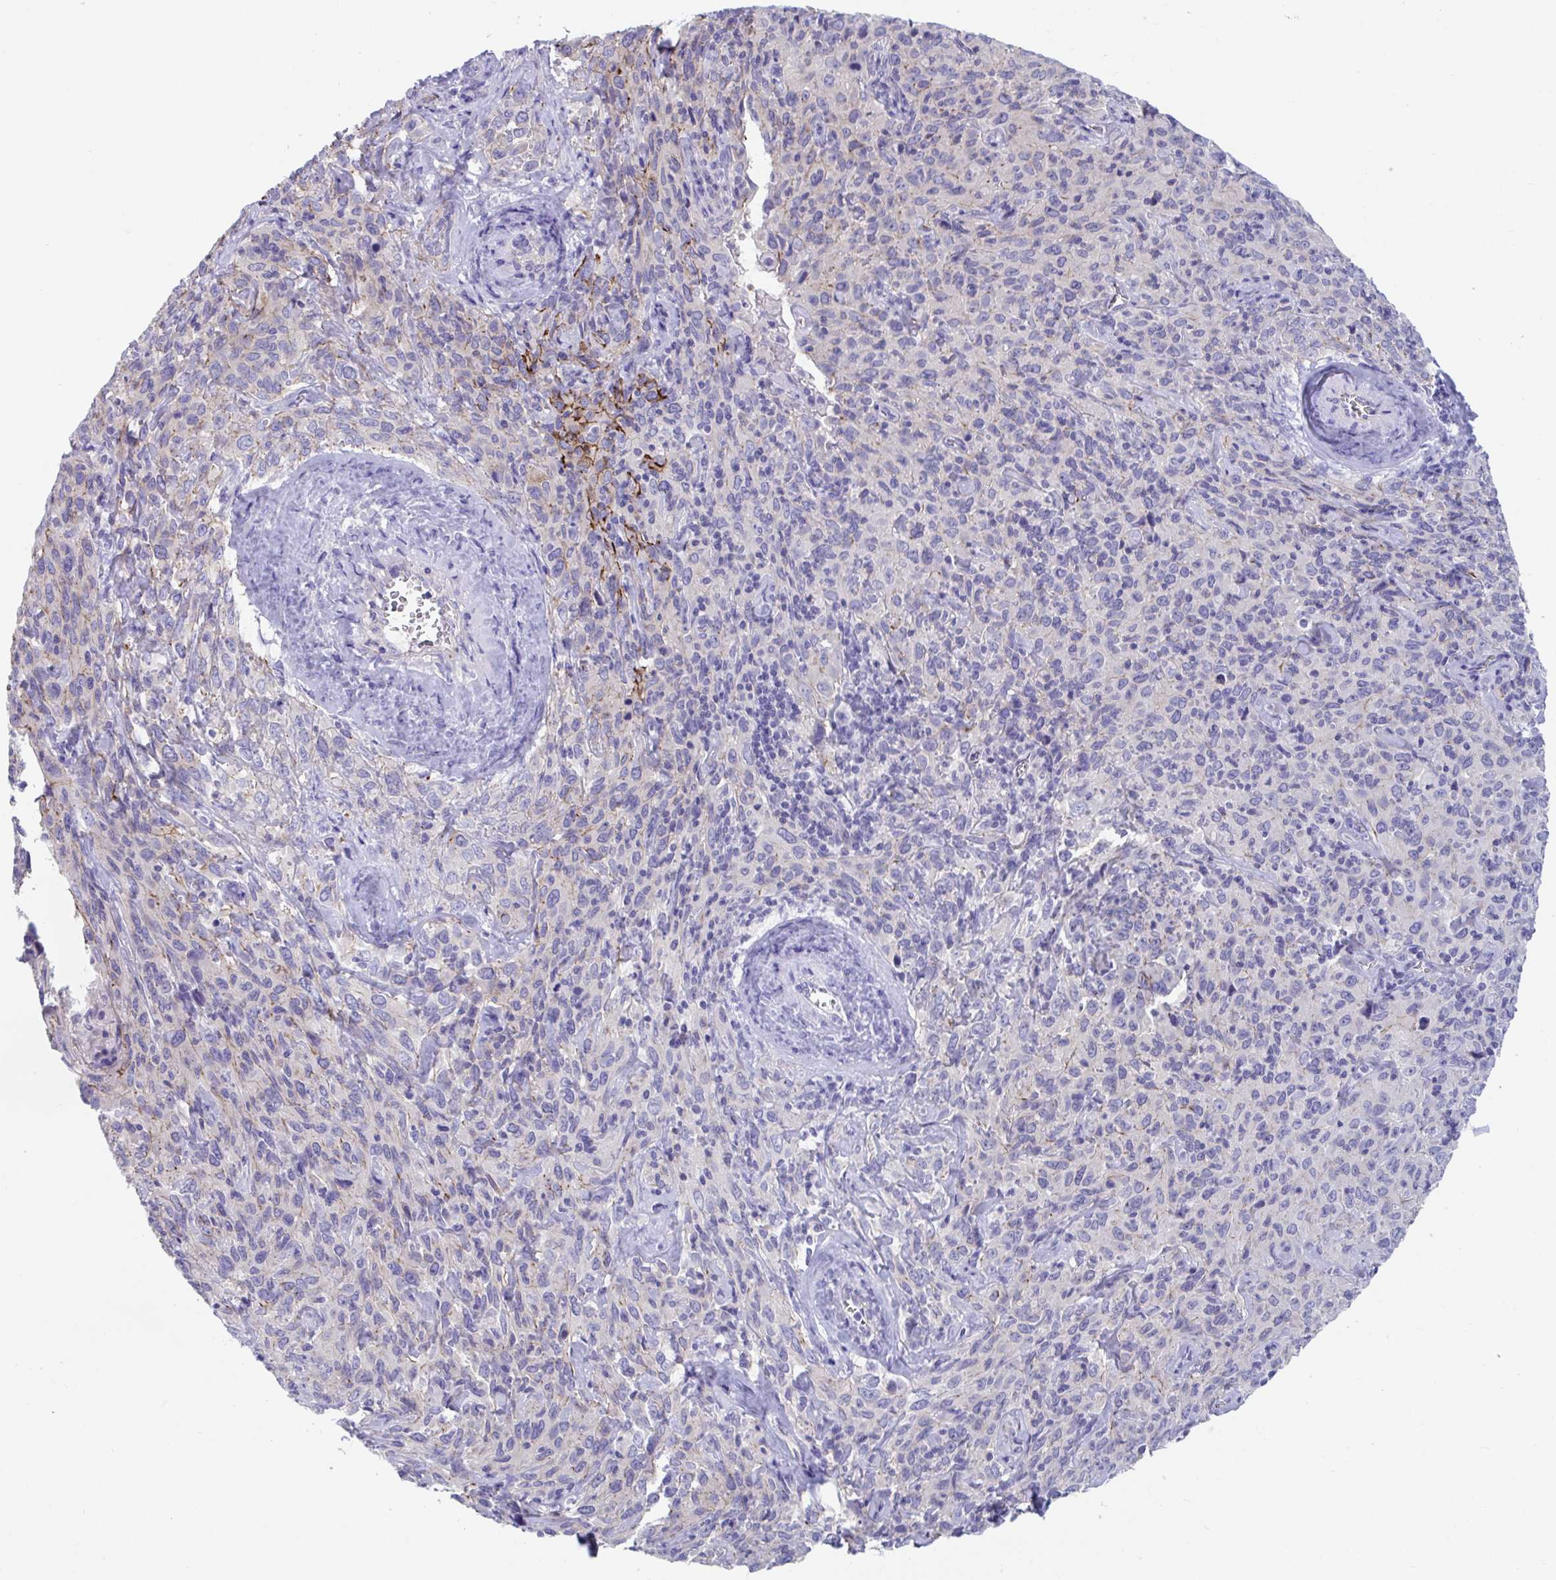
{"staining": {"intensity": "negative", "quantity": "none", "location": "none"}, "tissue": "cervical cancer", "cell_type": "Tumor cells", "image_type": "cancer", "snomed": [{"axis": "morphology", "description": "Normal tissue, NOS"}, {"axis": "morphology", "description": "Squamous cell carcinoma, NOS"}, {"axis": "topography", "description": "Cervix"}], "caption": "Cervical cancer was stained to show a protein in brown. There is no significant positivity in tumor cells. (DAB (3,3'-diaminobenzidine) immunohistochemistry visualized using brightfield microscopy, high magnification).", "gene": "TTC30B", "patient": {"sex": "female", "age": 51}}